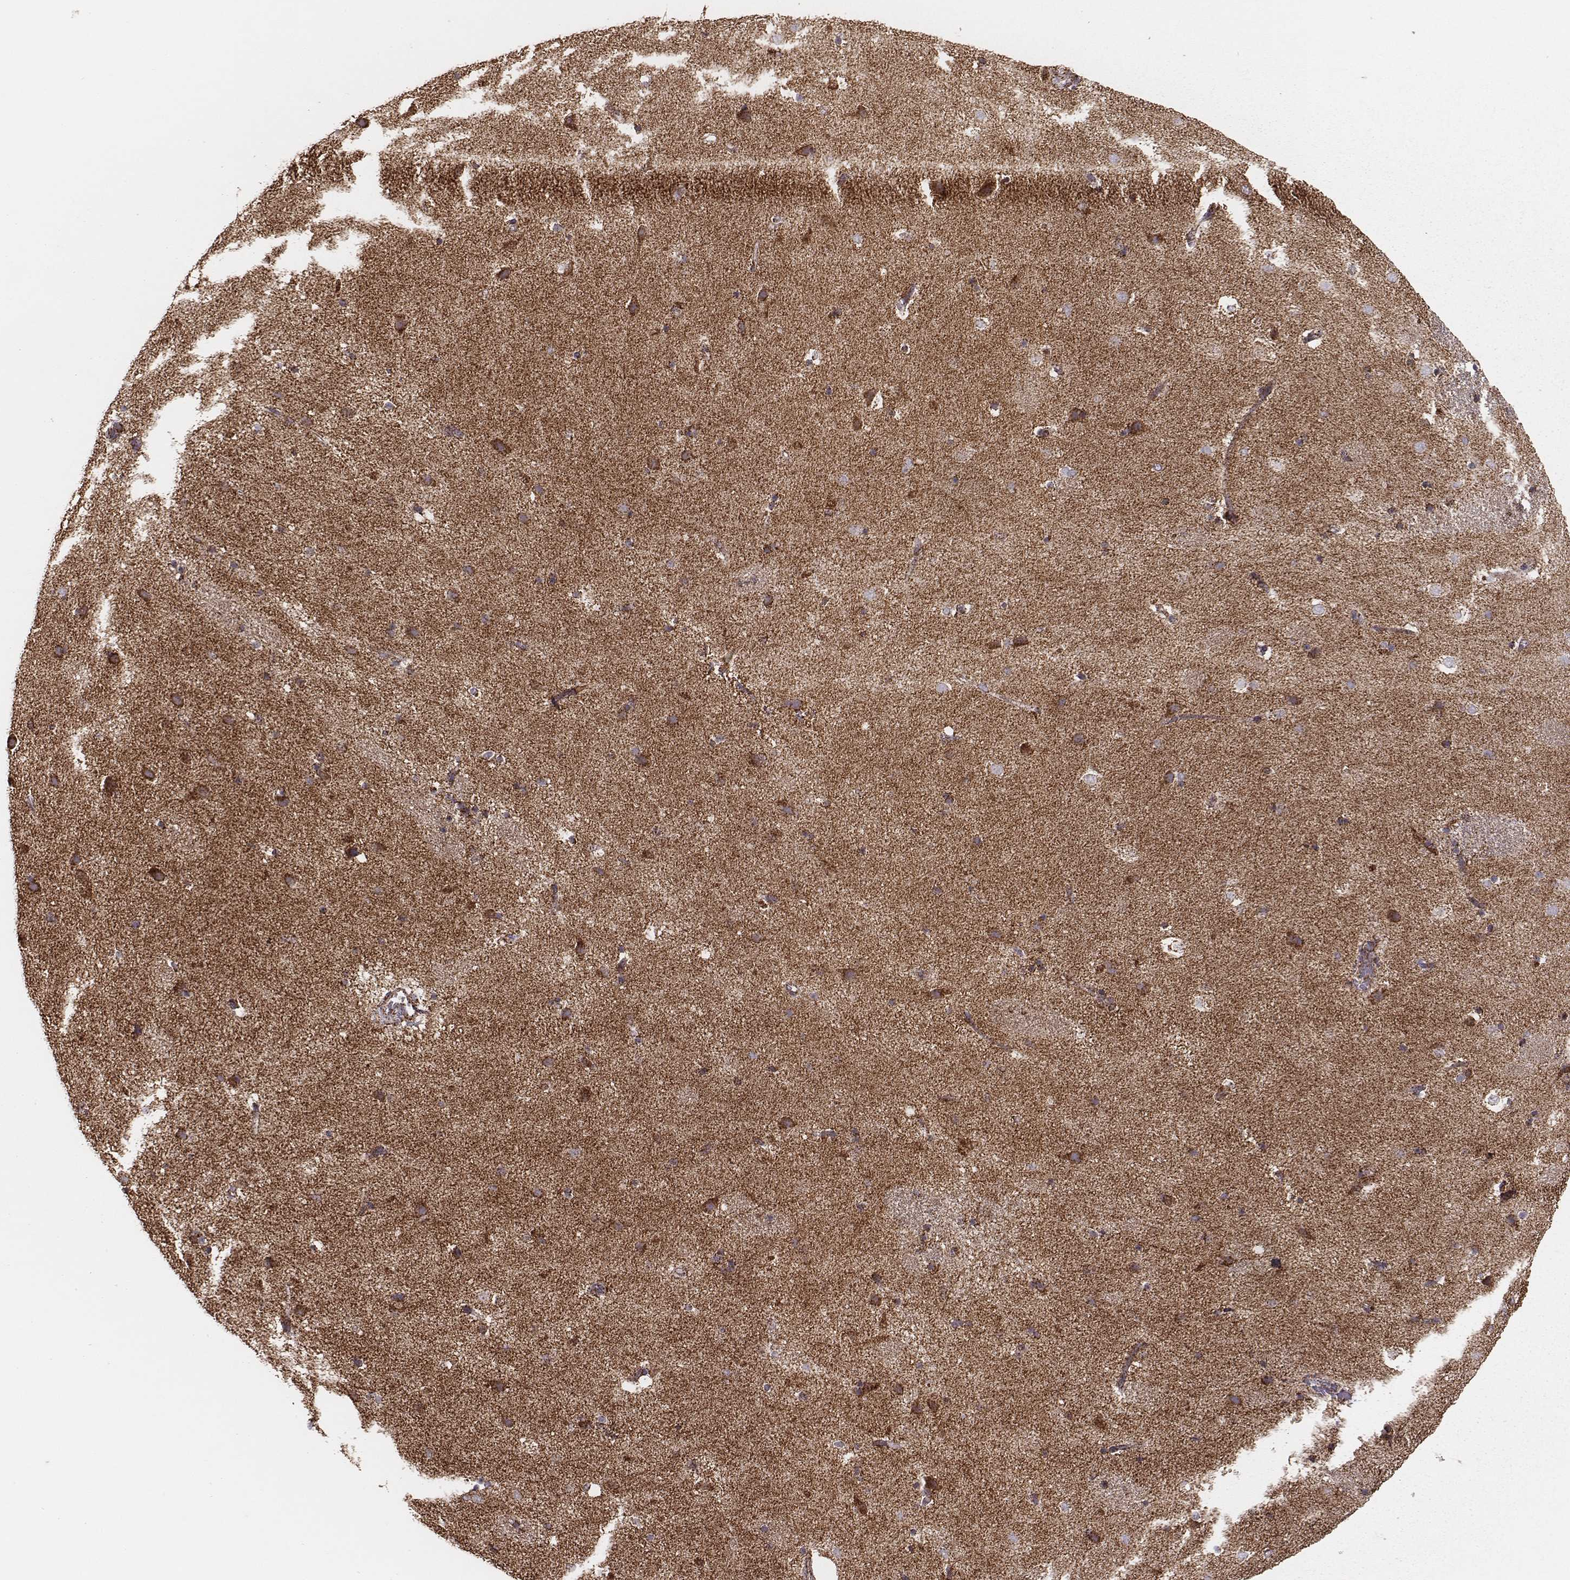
{"staining": {"intensity": "strong", "quantity": ">75%", "location": "cytoplasmic/membranous"}, "tissue": "caudate", "cell_type": "Glial cells", "image_type": "normal", "snomed": [{"axis": "morphology", "description": "Normal tissue, NOS"}, {"axis": "topography", "description": "Lateral ventricle wall"}], "caption": "IHC image of normal caudate: caudate stained using immunohistochemistry (IHC) exhibits high levels of strong protein expression localized specifically in the cytoplasmic/membranous of glial cells, appearing as a cytoplasmic/membranous brown color.", "gene": "TUFM", "patient": {"sex": "female", "age": 71}}